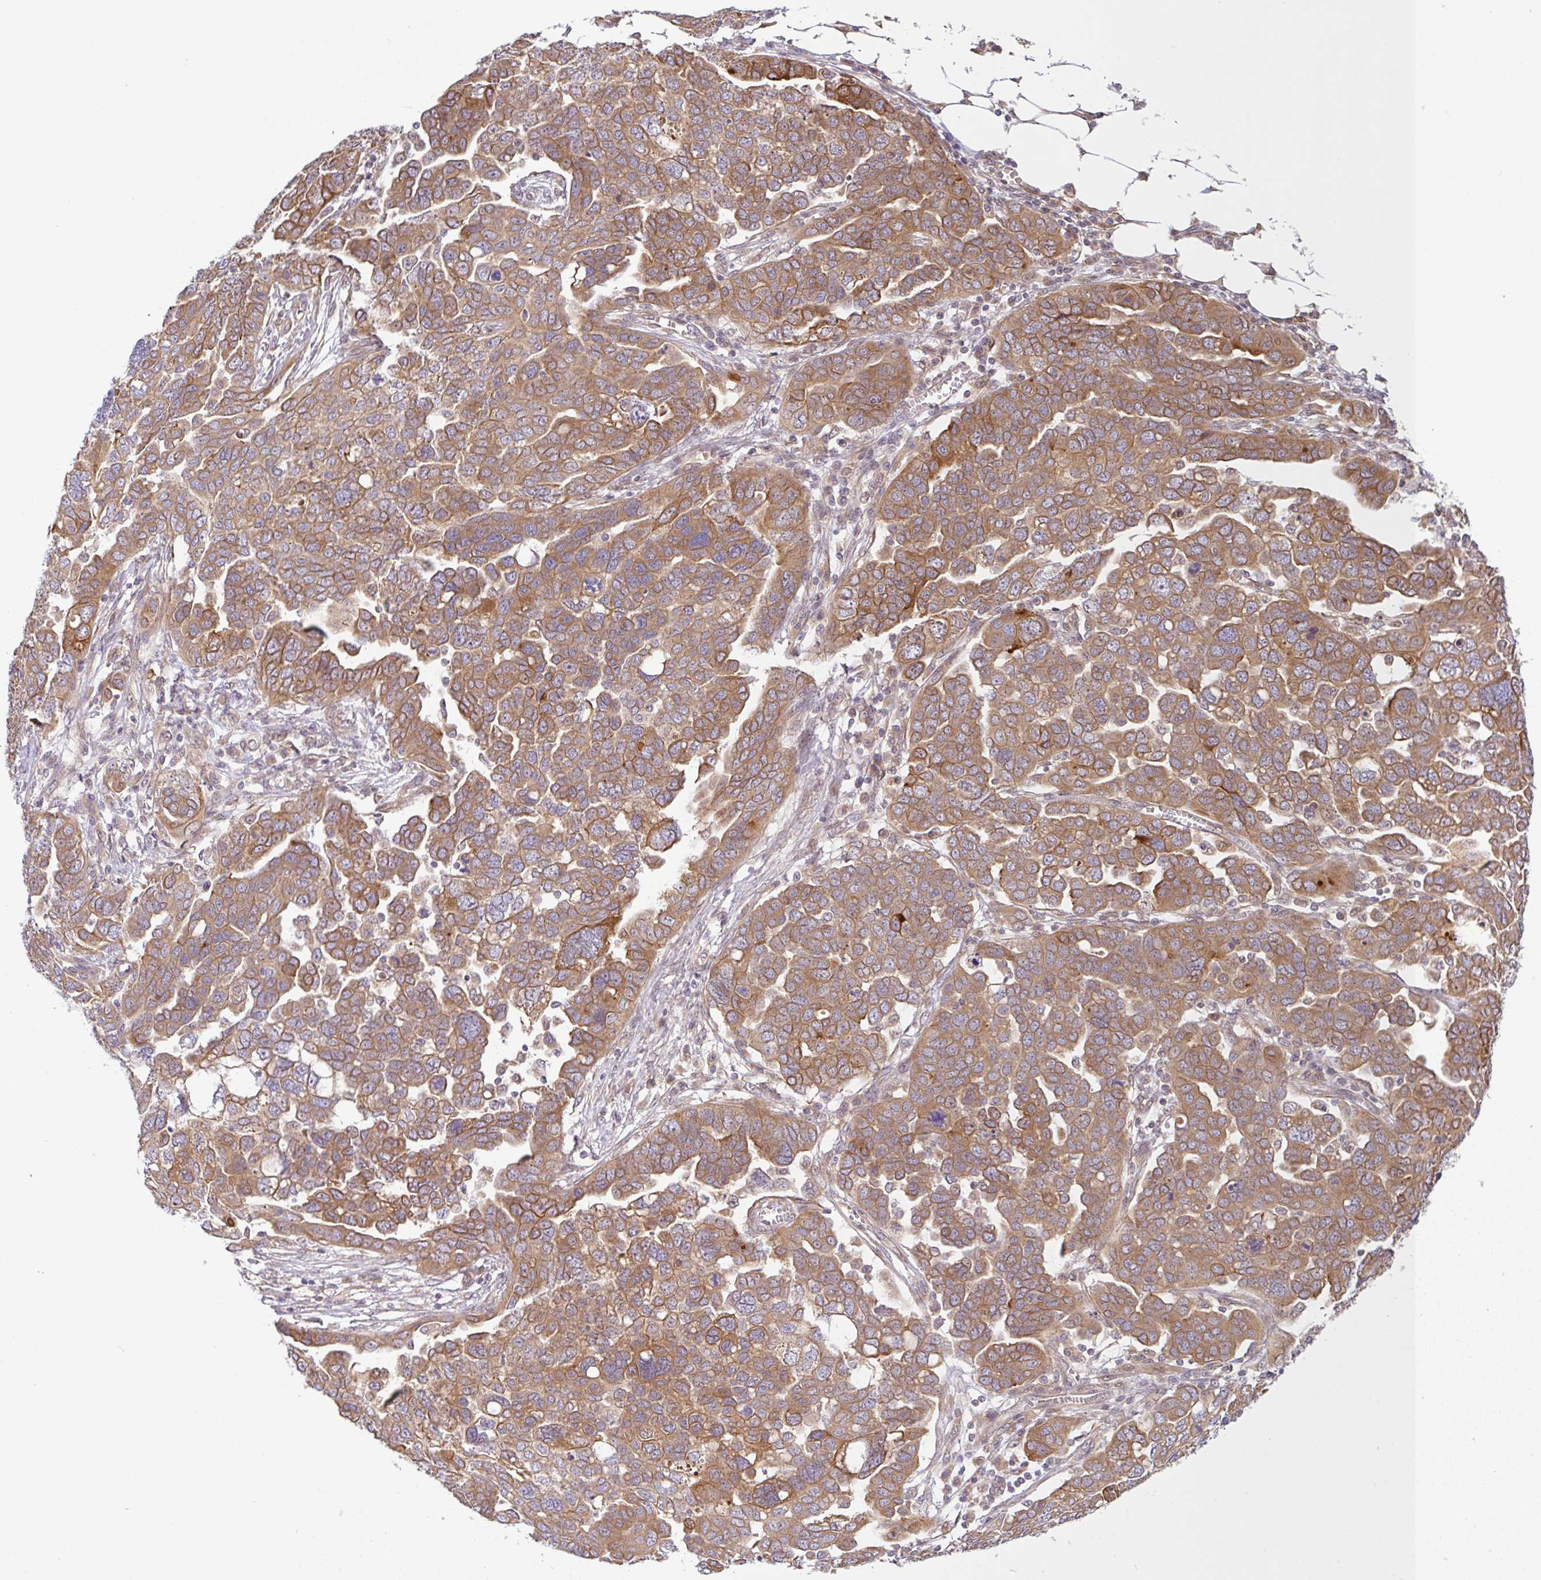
{"staining": {"intensity": "moderate", "quantity": ">75%", "location": "cytoplasmic/membranous"}, "tissue": "ovarian cancer", "cell_type": "Tumor cells", "image_type": "cancer", "snomed": [{"axis": "morphology", "description": "Cystadenocarcinoma, serous, NOS"}, {"axis": "topography", "description": "Ovary"}], "caption": "This image displays immunohistochemistry (IHC) staining of human ovarian cancer (serous cystadenocarcinoma), with medium moderate cytoplasmic/membranous expression in approximately >75% of tumor cells.", "gene": "UBE4A", "patient": {"sex": "female", "age": 59}}